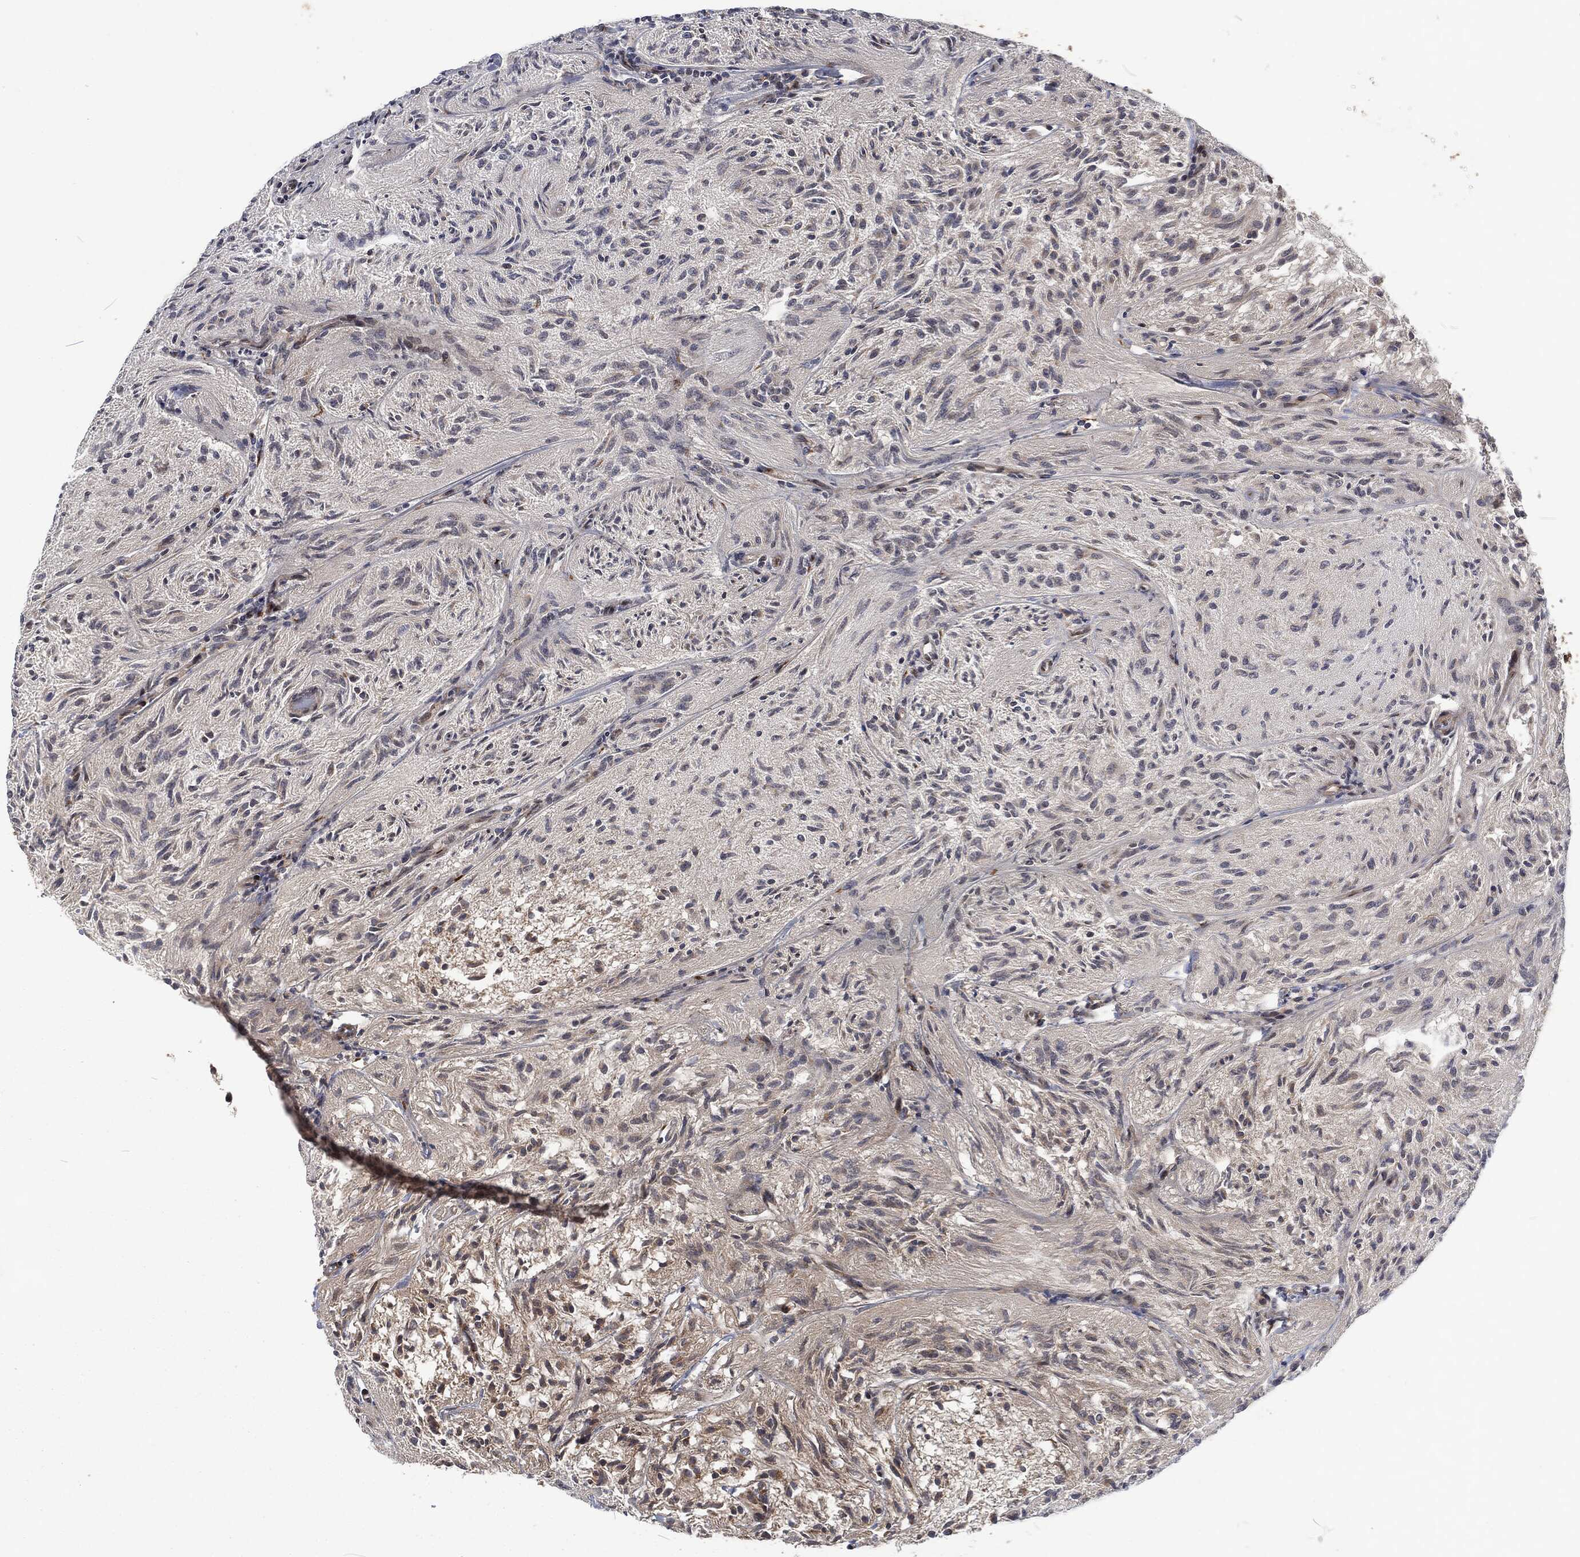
{"staining": {"intensity": "negative", "quantity": "none", "location": "none"}, "tissue": "glioma", "cell_type": "Tumor cells", "image_type": "cancer", "snomed": [{"axis": "morphology", "description": "Glioma, malignant, Low grade"}, {"axis": "topography", "description": "Brain"}], "caption": "Tumor cells show no significant positivity in malignant glioma (low-grade).", "gene": "CMPK2", "patient": {"sex": "male", "age": 3}}